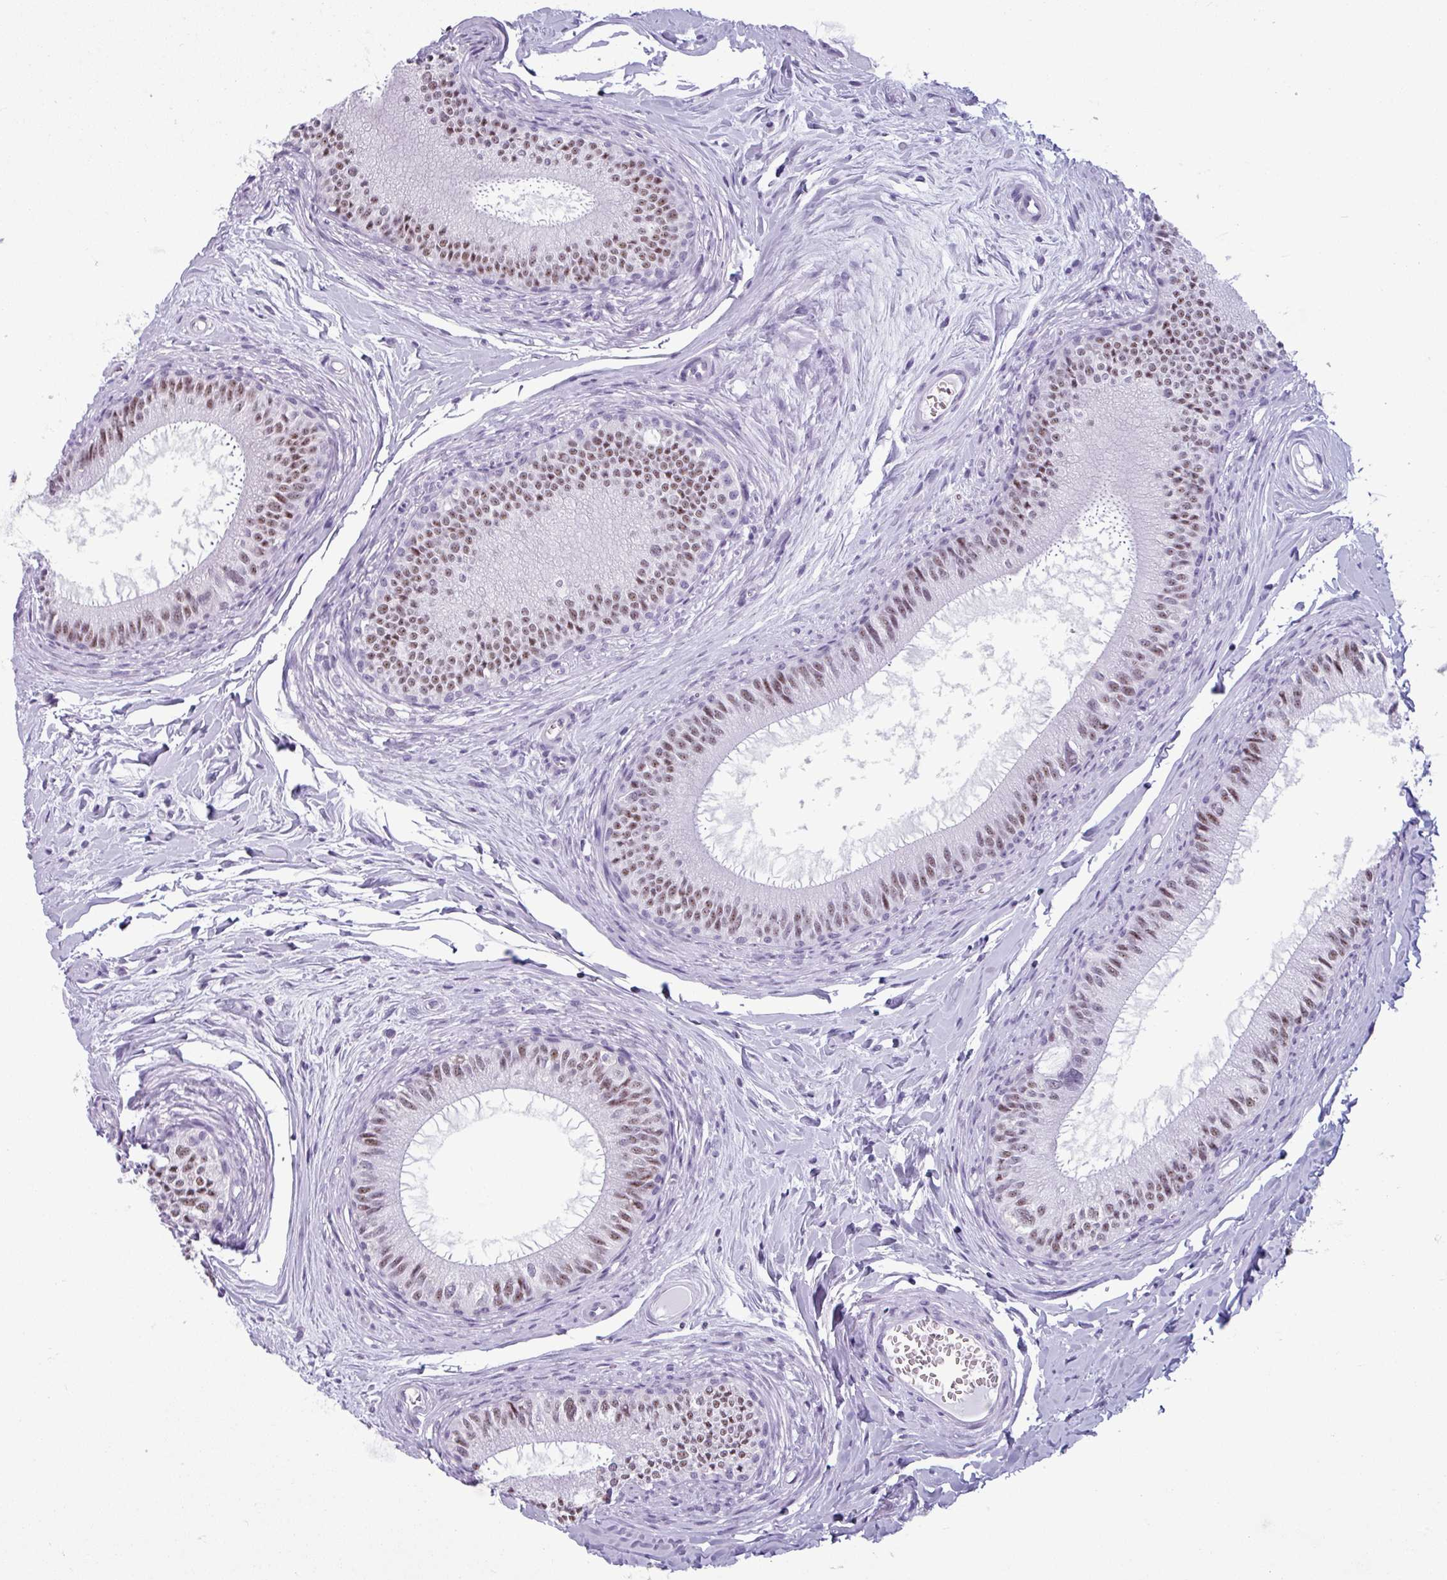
{"staining": {"intensity": "moderate", "quantity": ">75%", "location": "nuclear"}, "tissue": "epididymis", "cell_type": "Glandular cells", "image_type": "normal", "snomed": [{"axis": "morphology", "description": "Normal tissue, NOS"}, {"axis": "topography", "description": "Epididymis"}], "caption": "Human epididymis stained with a brown dye reveals moderate nuclear positive positivity in approximately >75% of glandular cells.", "gene": "SRGAP1", "patient": {"sex": "male", "age": 25}}